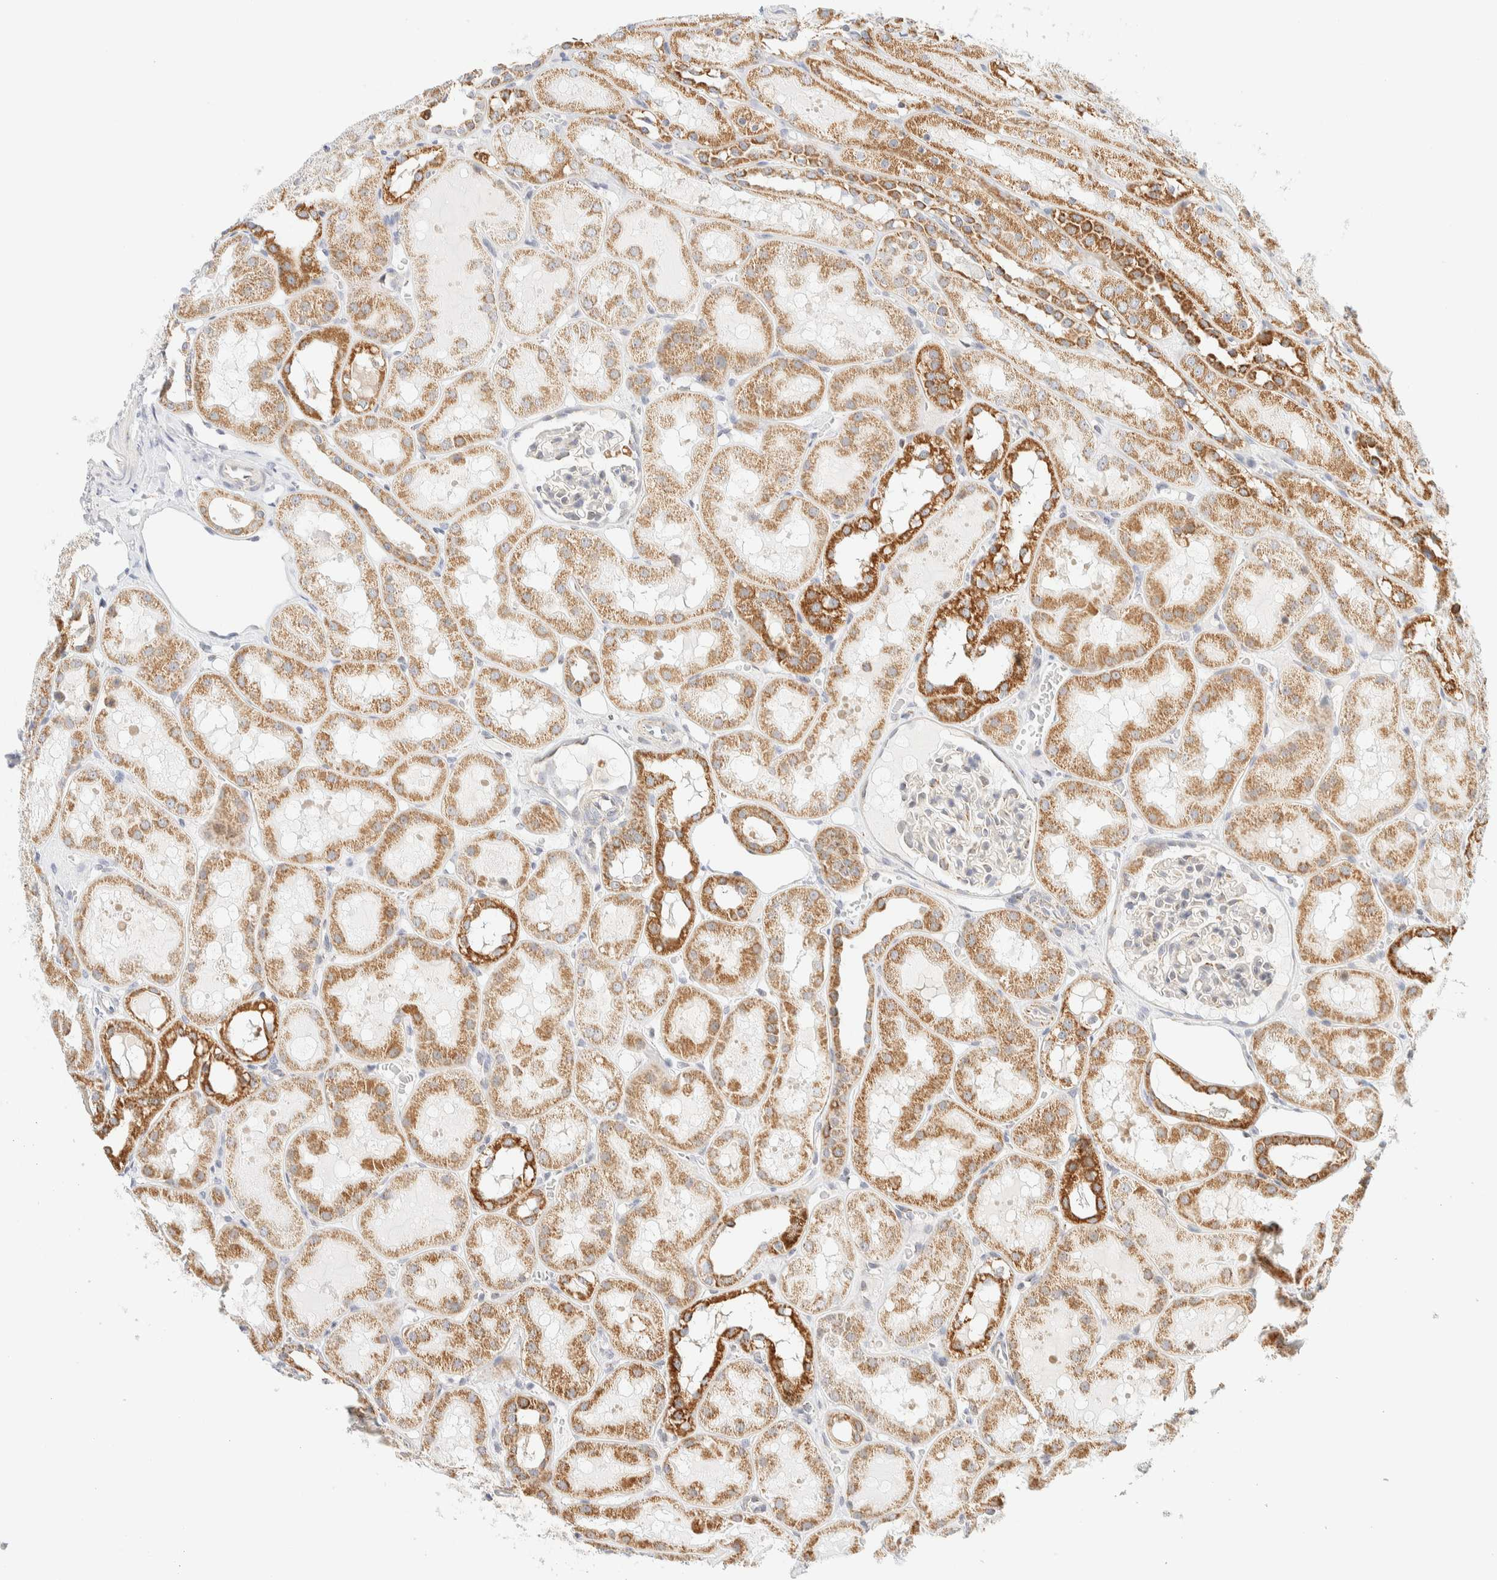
{"staining": {"intensity": "weak", "quantity": "<25%", "location": "cytoplasmic/membranous"}, "tissue": "kidney", "cell_type": "Cells in glomeruli", "image_type": "normal", "snomed": [{"axis": "morphology", "description": "Normal tissue, NOS"}, {"axis": "topography", "description": "Kidney"}, {"axis": "topography", "description": "Urinary bladder"}], "caption": "Histopathology image shows no protein positivity in cells in glomeruli of benign kidney. (DAB (3,3'-diaminobenzidine) IHC, high magnification).", "gene": "PPM1K", "patient": {"sex": "male", "age": 16}}